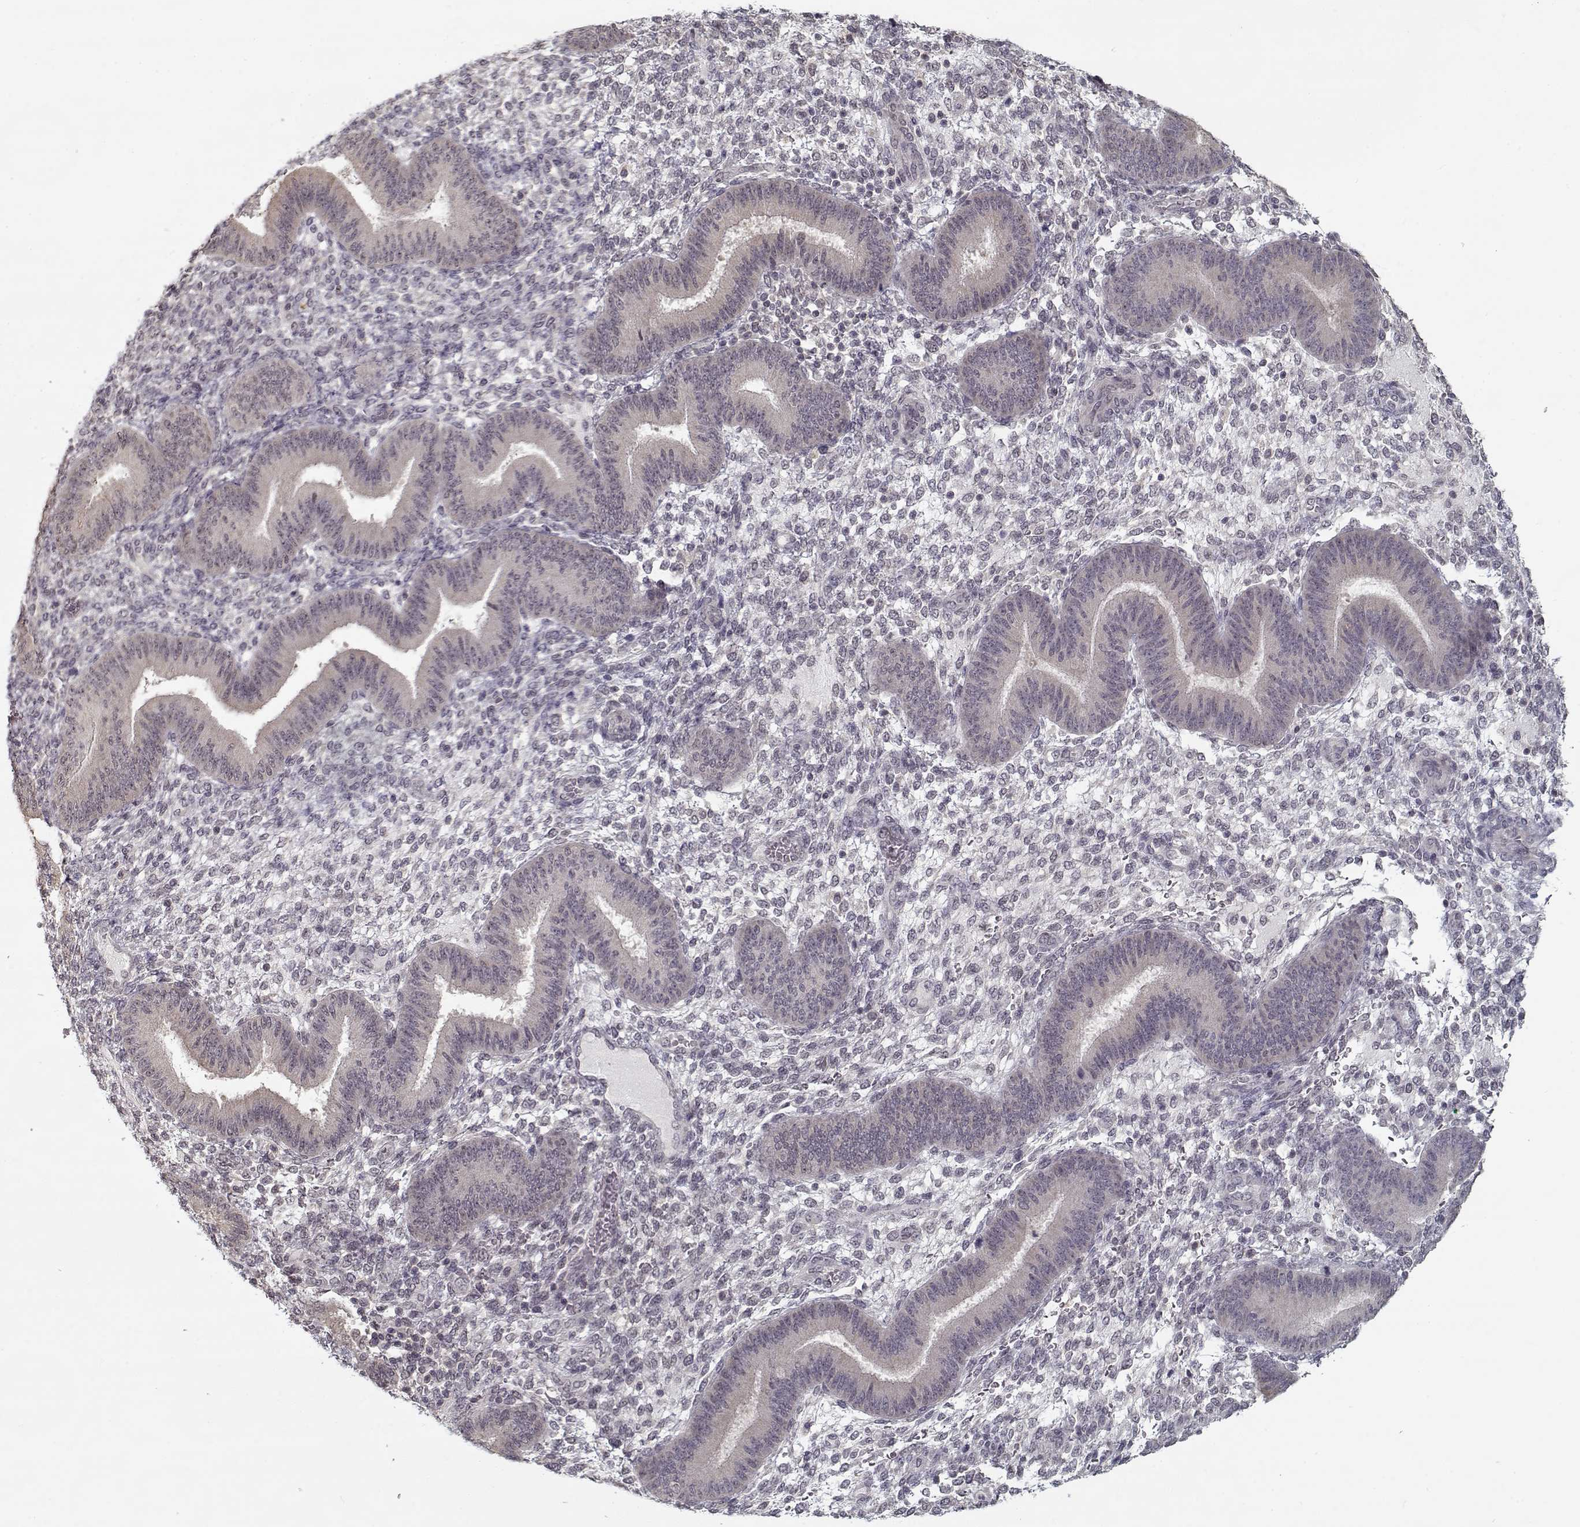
{"staining": {"intensity": "negative", "quantity": "none", "location": "none"}, "tissue": "endometrium", "cell_type": "Cells in endometrial stroma", "image_type": "normal", "snomed": [{"axis": "morphology", "description": "Normal tissue, NOS"}, {"axis": "topography", "description": "Endometrium"}], "caption": "This is a micrograph of immunohistochemistry staining of unremarkable endometrium, which shows no expression in cells in endometrial stroma.", "gene": "TESPA1", "patient": {"sex": "female", "age": 39}}